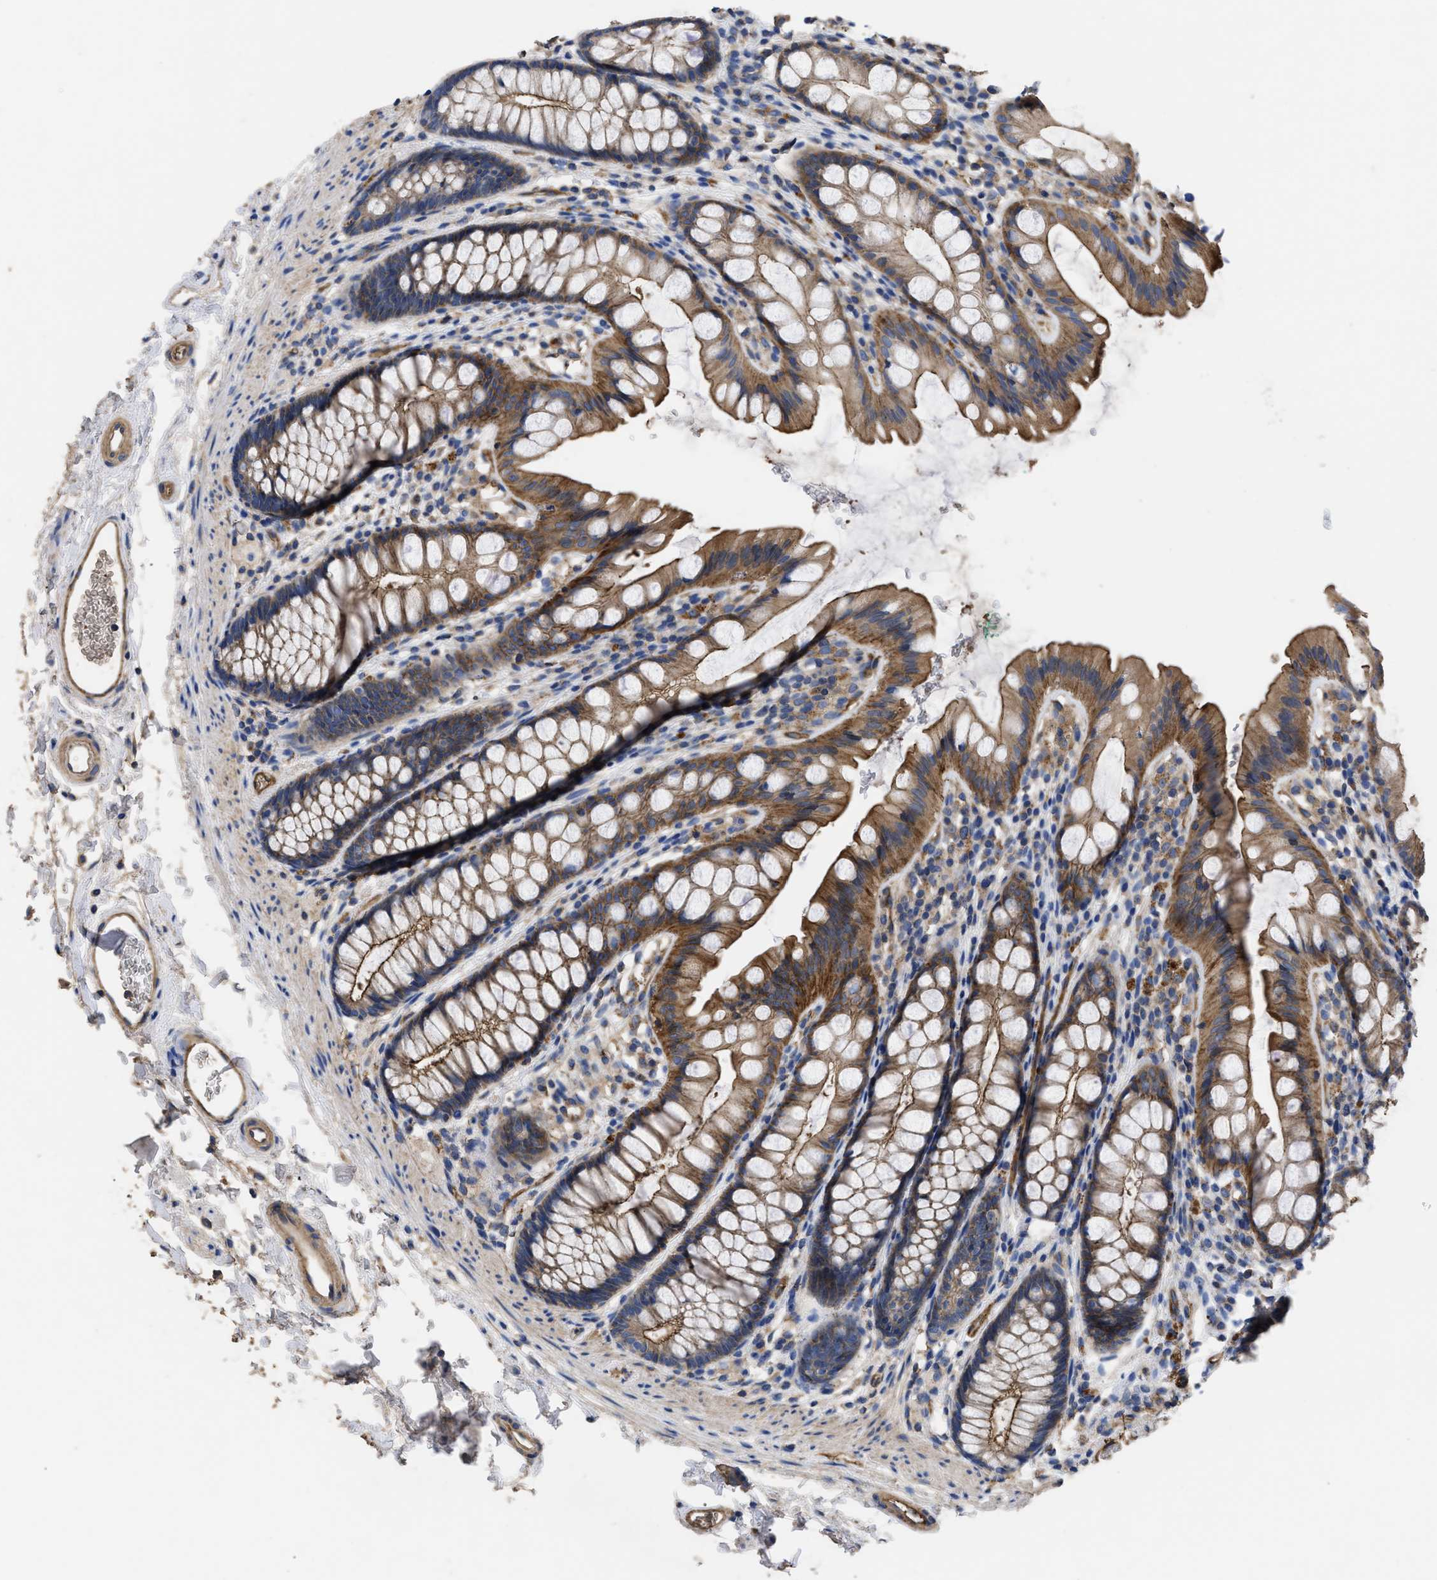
{"staining": {"intensity": "moderate", "quantity": ">75%", "location": "cytoplasmic/membranous"}, "tissue": "rectum", "cell_type": "Glandular cells", "image_type": "normal", "snomed": [{"axis": "morphology", "description": "Normal tissue, NOS"}, {"axis": "topography", "description": "Rectum"}], "caption": "Rectum stained for a protein reveals moderate cytoplasmic/membranous positivity in glandular cells. (DAB = brown stain, brightfield microscopy at high magnification).", "gene": "USP4", "patient": {"sex": "female", "age": 65}}